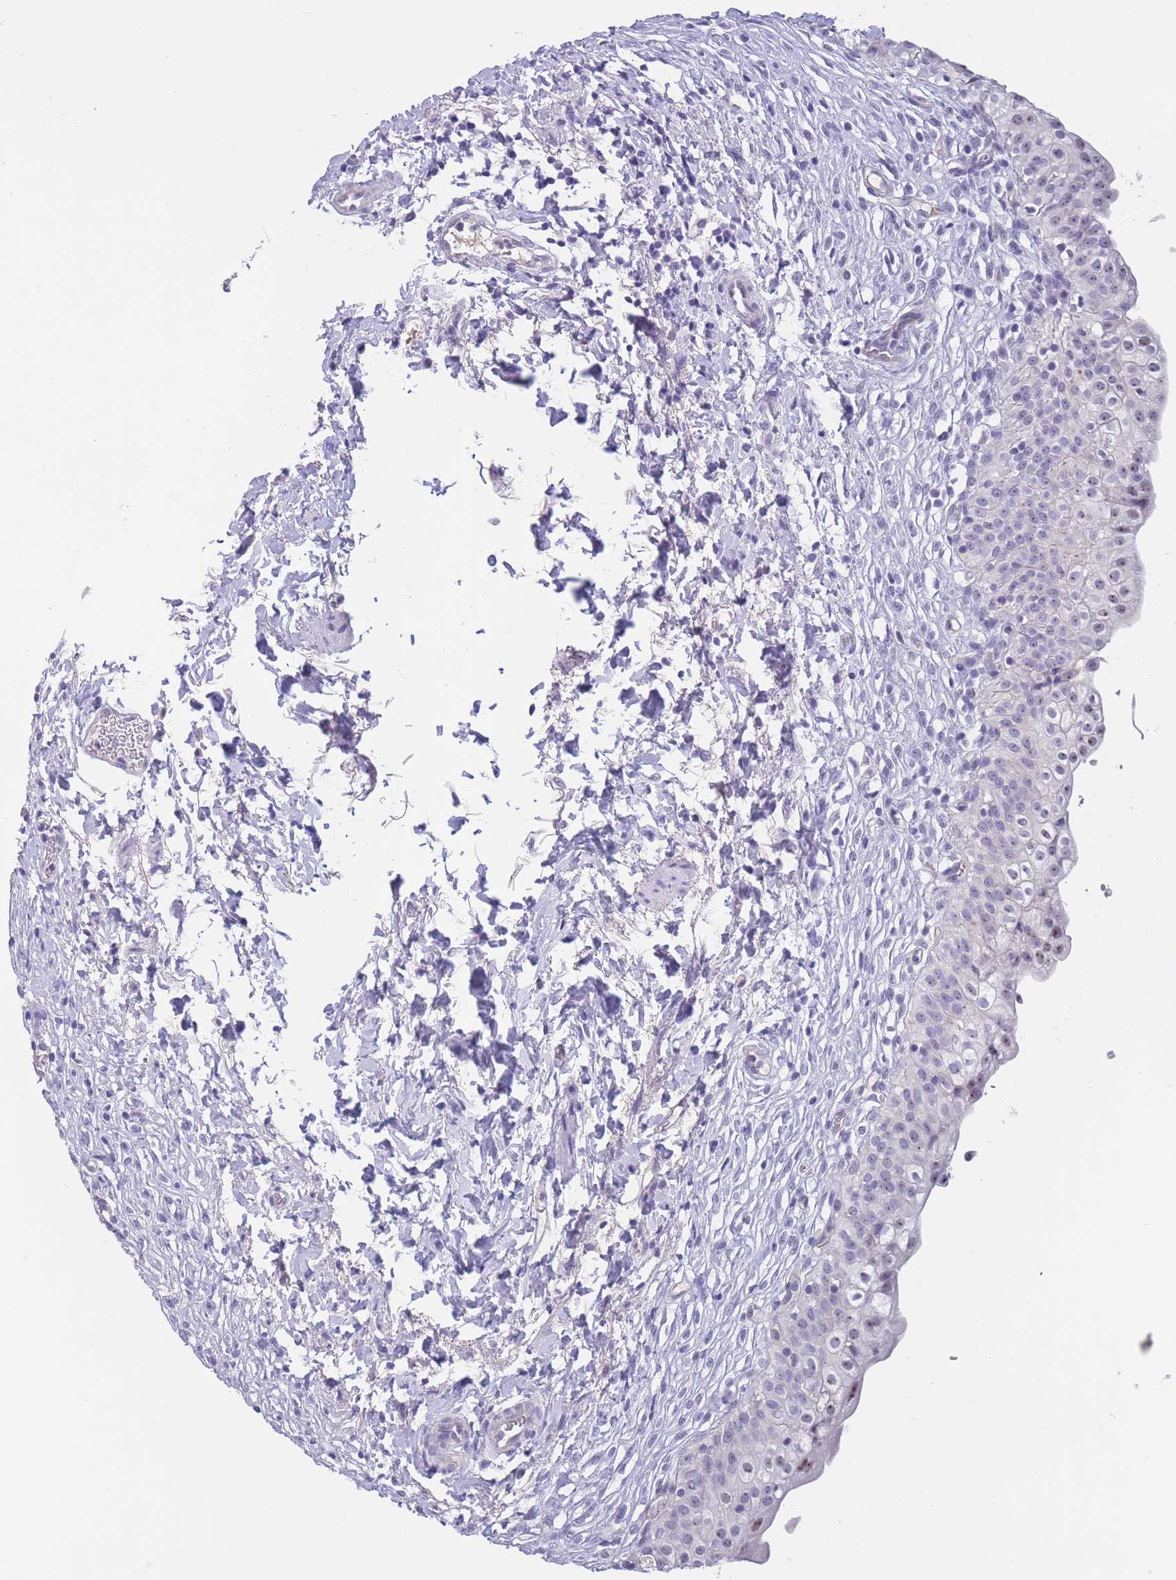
{"staining": {"intensity": "moderate", "quantity": "<25%", "location": "nuclear"}, "tissue": "urinary bladder", "cell_type": "Urothelial cells", "image_type": "normal", "snomed": [{"axis": "morphology", "description": "Normal tissue, NOS"}, {"axis": "topography", "description": "Urinary bladder"}], "caption": "An immunohistochemistry photomicrograph of benign tissue is shown. Protein staining in brown labels moderate nuclear positivity in urinary bladder within urothelial cells.", "gene": "BOP1", "patient": {"sex": "male", "age": 55}}